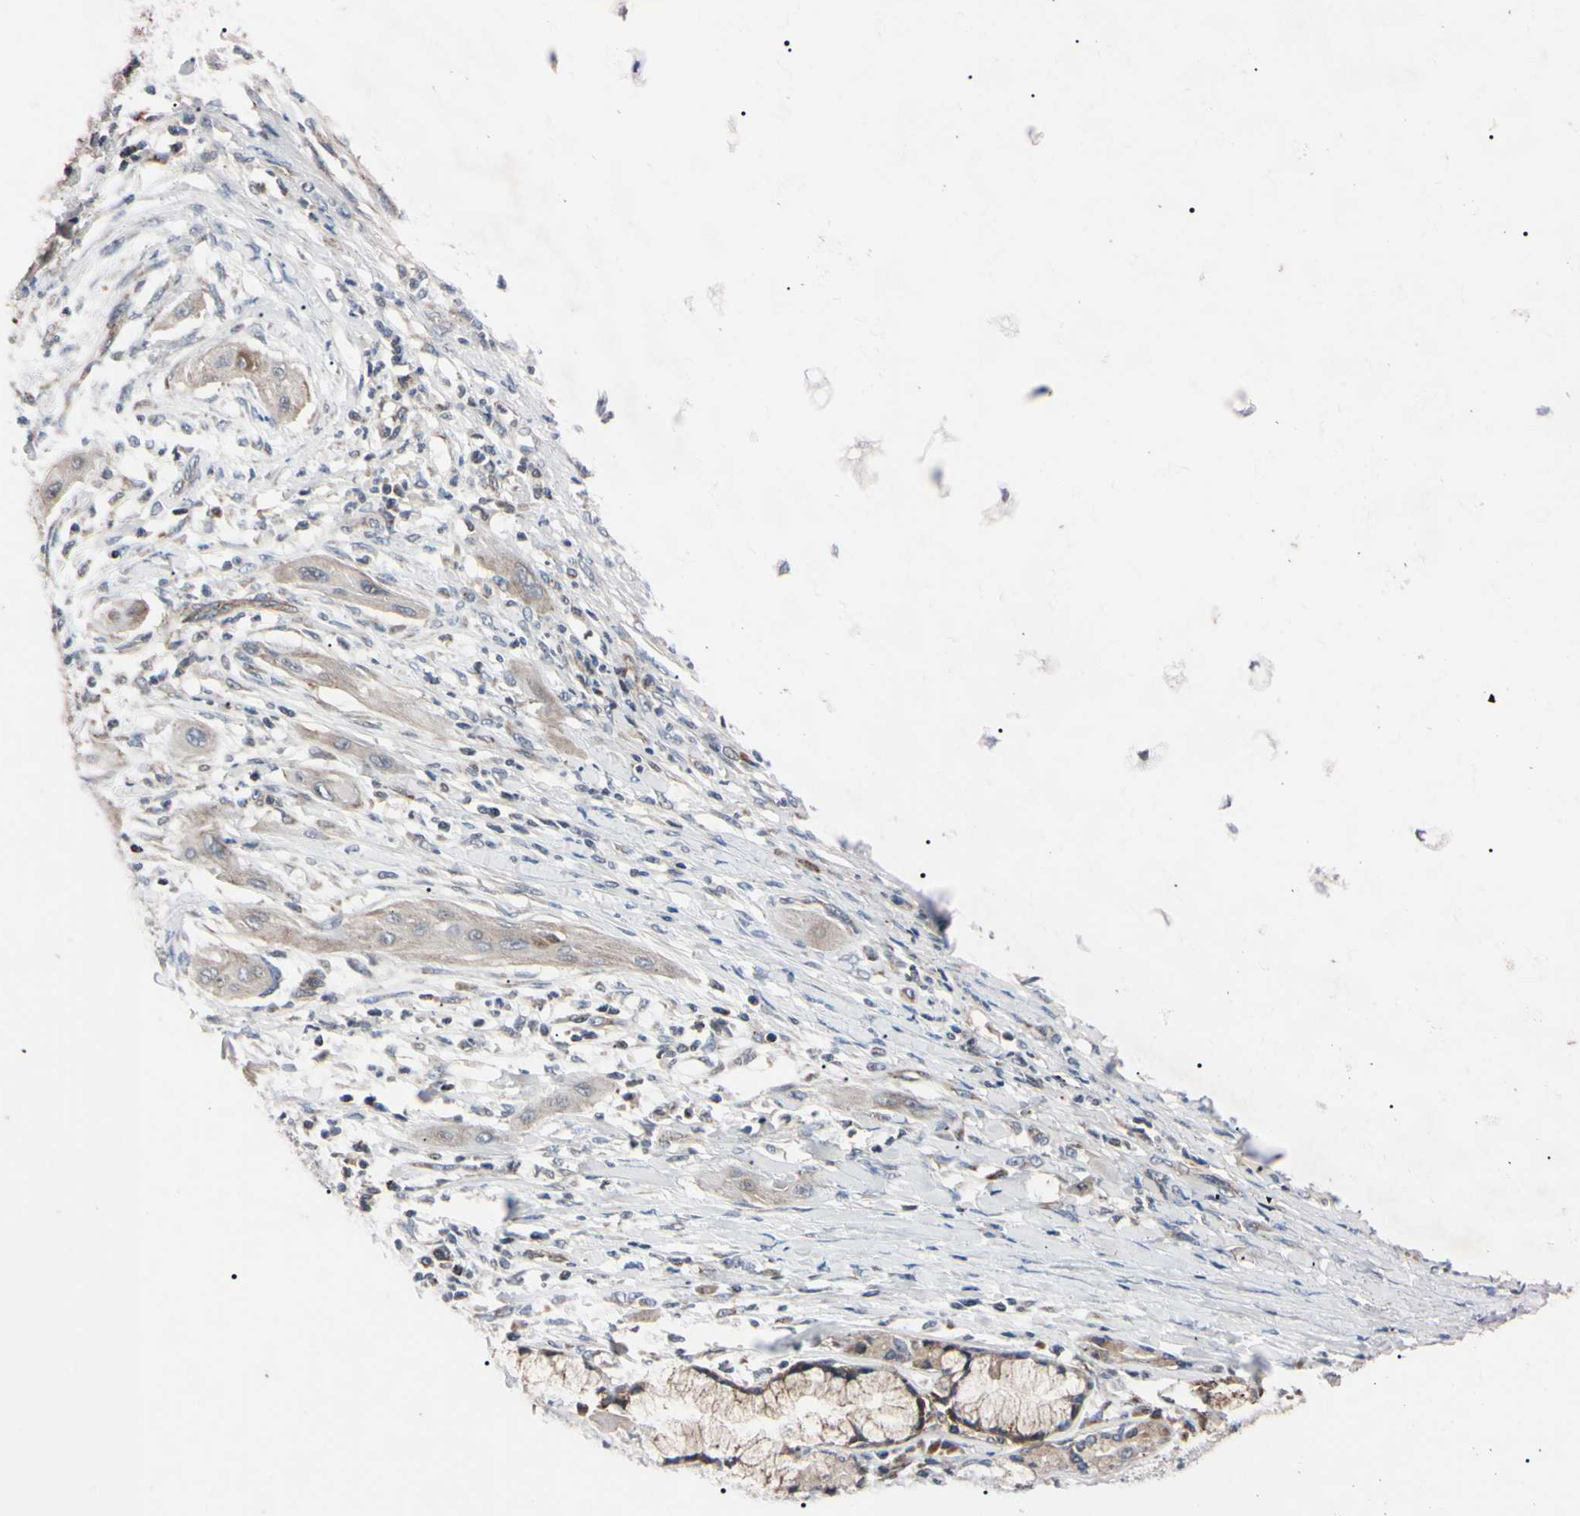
{"staining": {"intensity": "weak", "quantity": ">75%", "location": "cytoplasmic/membranous"}, "tissue": "lung cancer", "cell_type": "Tumor cells", "image_type": "cancer", "snomed": [{"axis": "morphology", "description": "Squamous cell carcinoma, NOS"}, {"axis": "topography", "description": "Lung"}], "caption": "IHC of human squamous cell carcinoma (lung) displays low levels of weak cytoplasmic/membranous expression in approximately >75% of tumor cells.", "gene": "TNFRSF1A", "patient": {"sex": "female", "age": 47}}